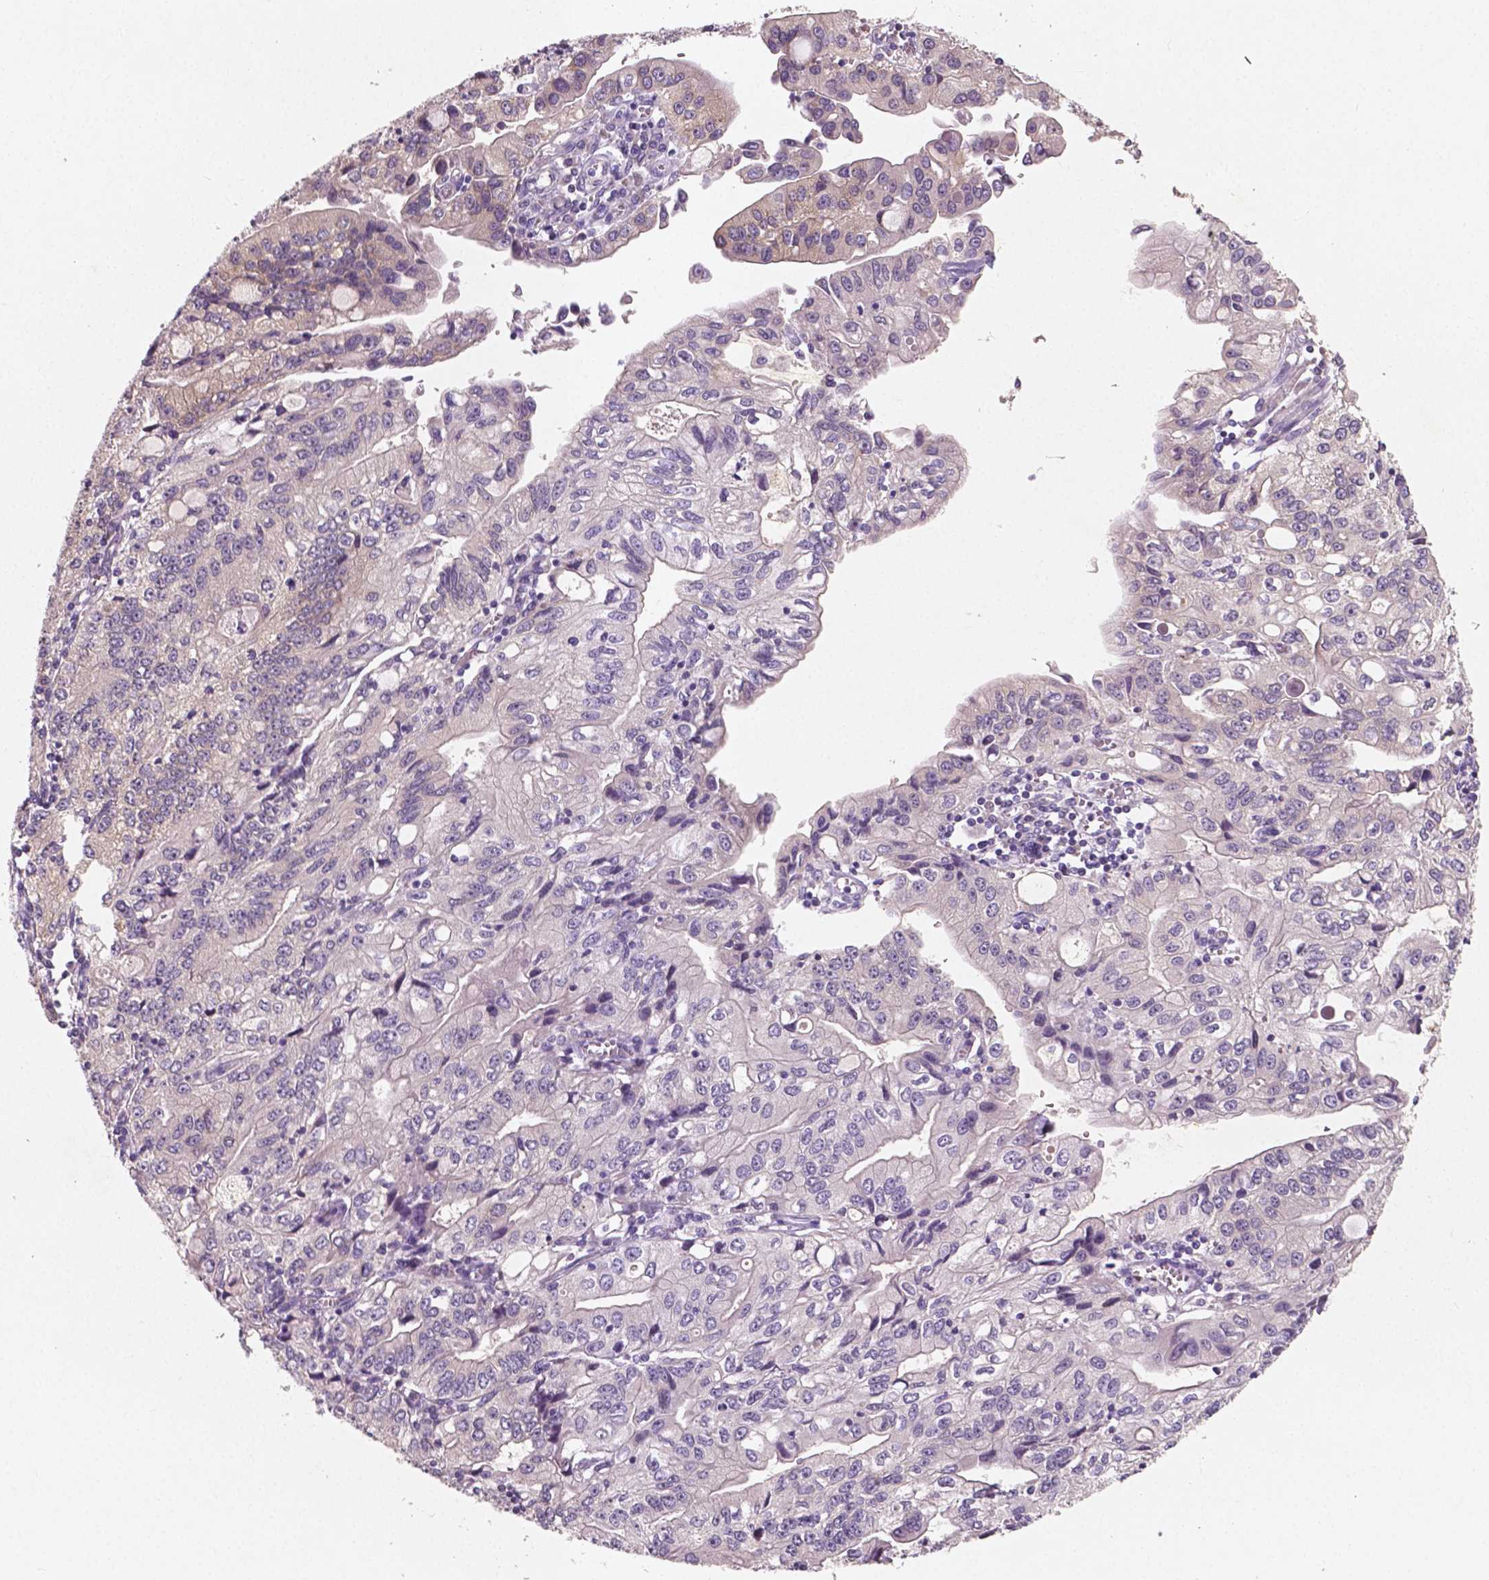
{"staining": {"intensity": "negative", "quantity": "none", "location": "none"}, "tissue": "stomach cancer", "cell_type": "Tumor cells", "image_type": "cancer", "snomed": [{"axis": "morphology", "description": "Adenocarcinoma, NOS"}, {"axis": "topography", "description": "Stomach, lower"}], "caption": "An image of human stomach cancer is negative for staining in tumor cells.", "gene": "LSM14B", "patient": {"sex": "female", "age": 72}}